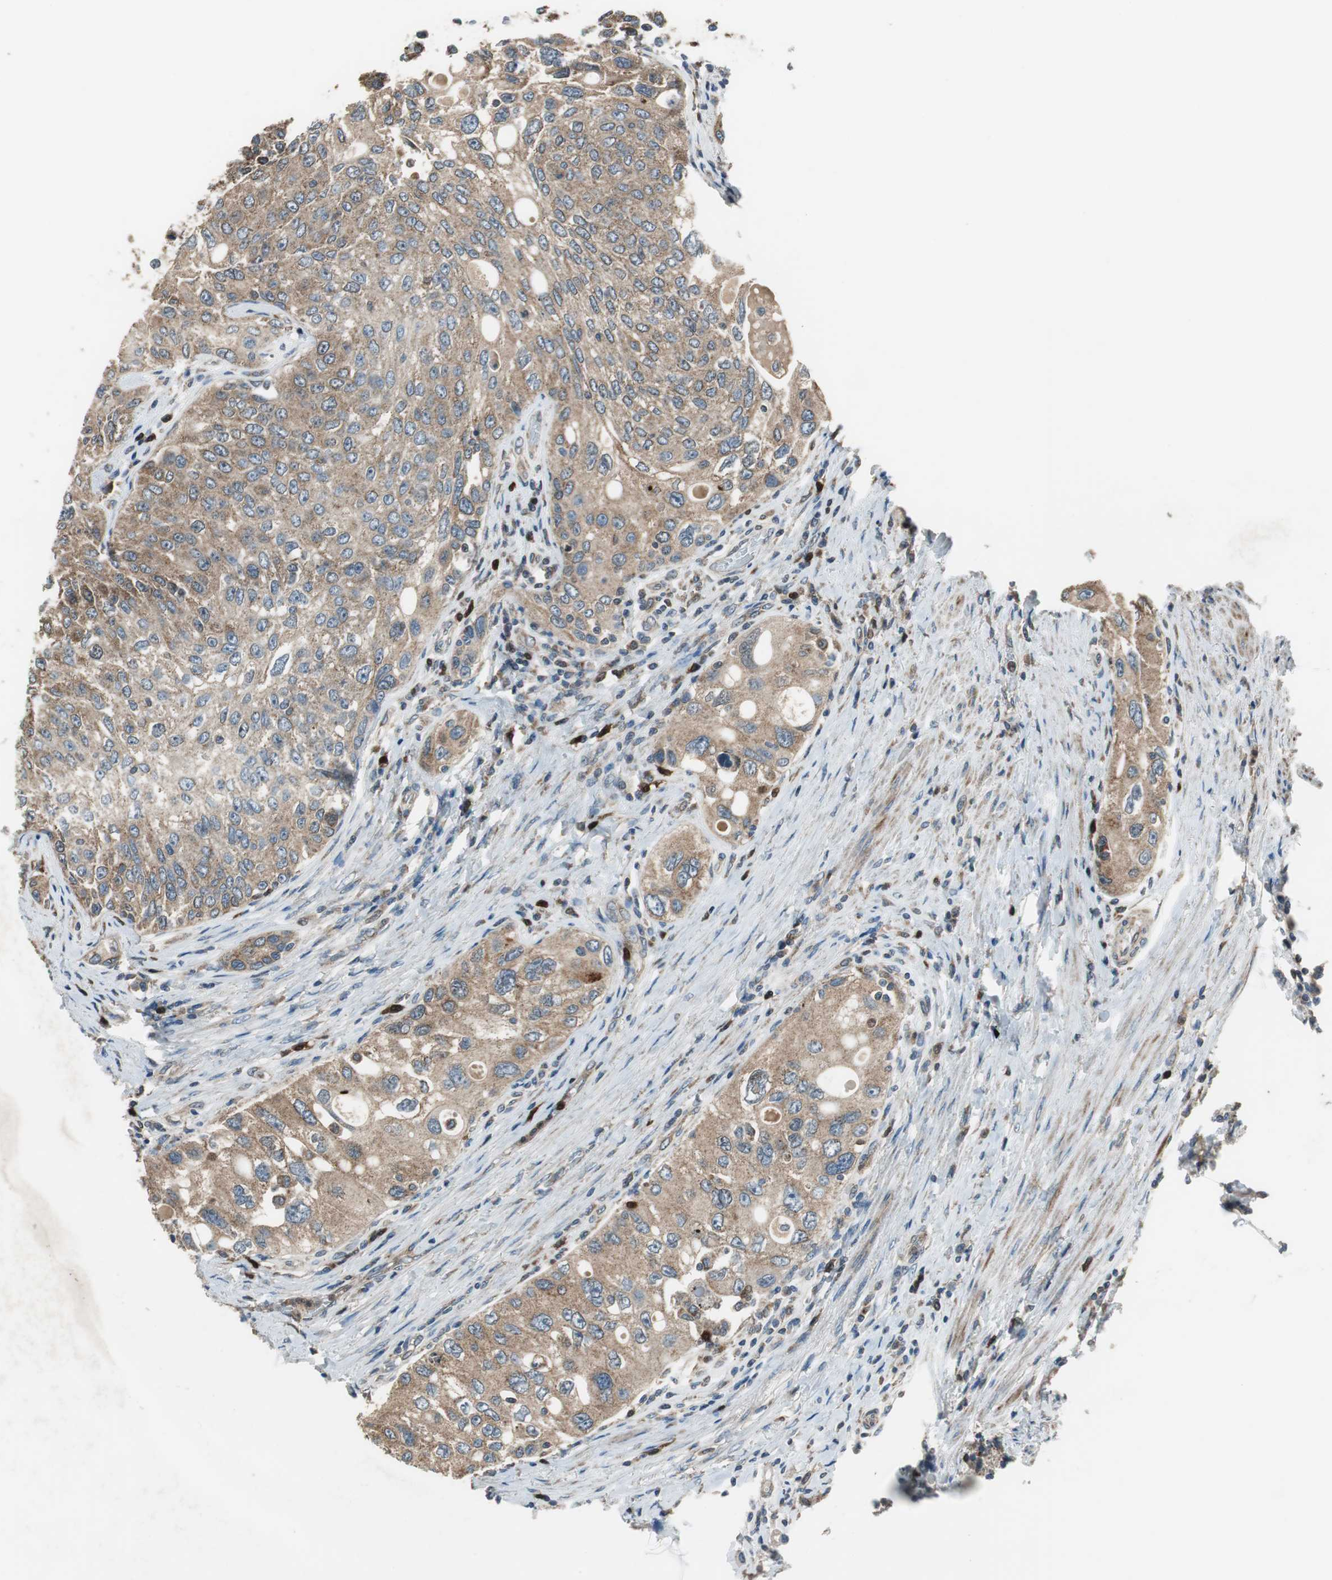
{"staining": {"intensity": "moderate", "quantity": ">75%", "location": "cytoplasmic/membranous"}, "tissue": "urothelial cancer", "cell_type": "Tumor cells", "image_type": "cancer", "snomed": [{"axis": "morphology", "description": "Urothelial carcinoma, High grade"}, {"axis": "topography", "description": "Urinary bladder"}], "caption": "High-grade urothelial carcinoma stained with a brown dye reveals moderate cytoplasmic/membranous positive expression in approximately >75% of tumor cells.", "gene": "PI4KB", "patient": {"sex": "female", "age": 56}}